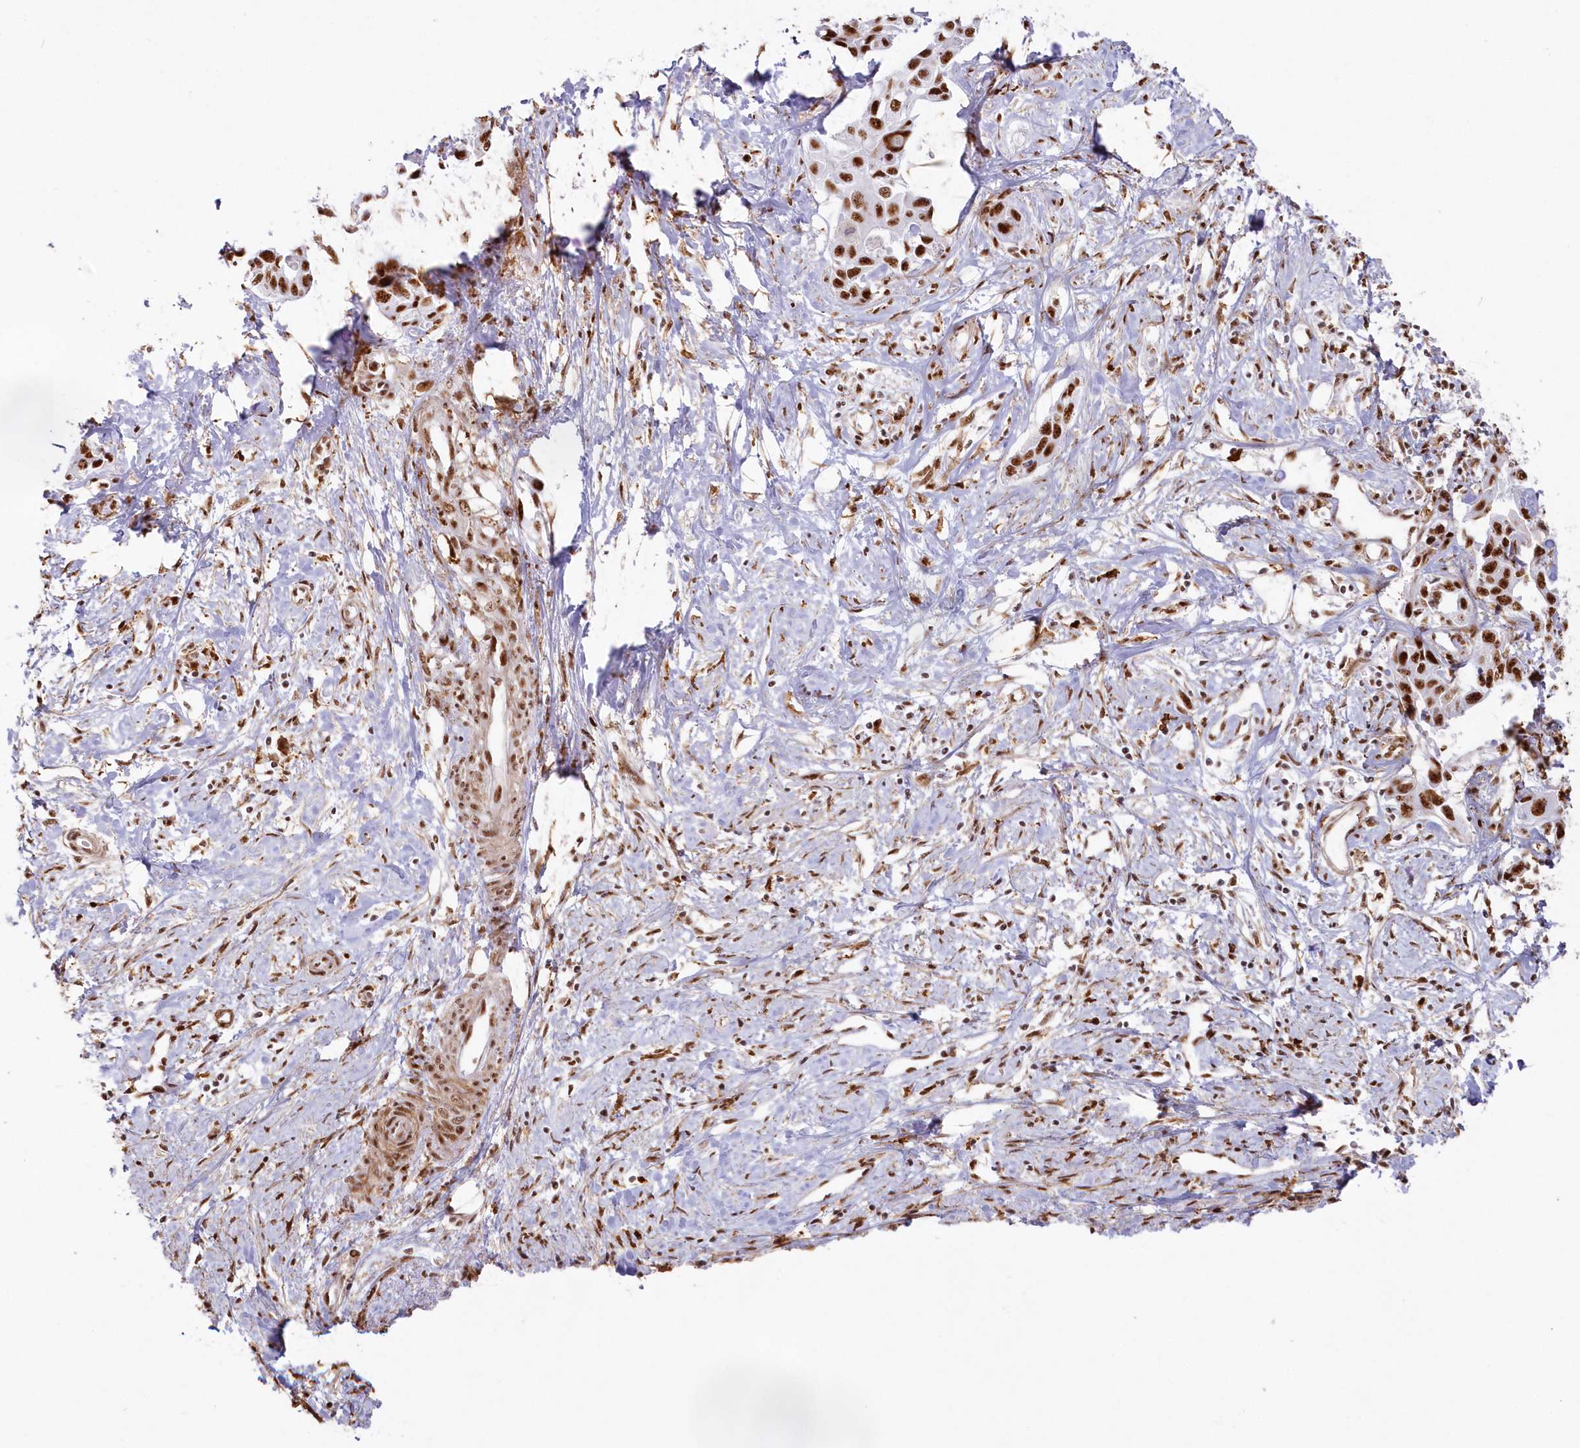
{"staining": {"intensity": "strong", "quantity": ">75%", "location": "nuclear"}, "tissue": "liver cancer", "cell_type": "Tumor cells", "image_type": "cancer", "snomed": [{"axis": "morphology", "description": "Cholangiocarcinoma"}, {"axis": "topography", "description": "Liver"}], "caption": "Immunohistochemical staining of human cholangiocarcinoma (liver) reveals high levels of strong nuclear protein positivity in approximately >75% of tumor cells.", "gene": "DDX46", "patient": {"sex": "male", "age": 59}}